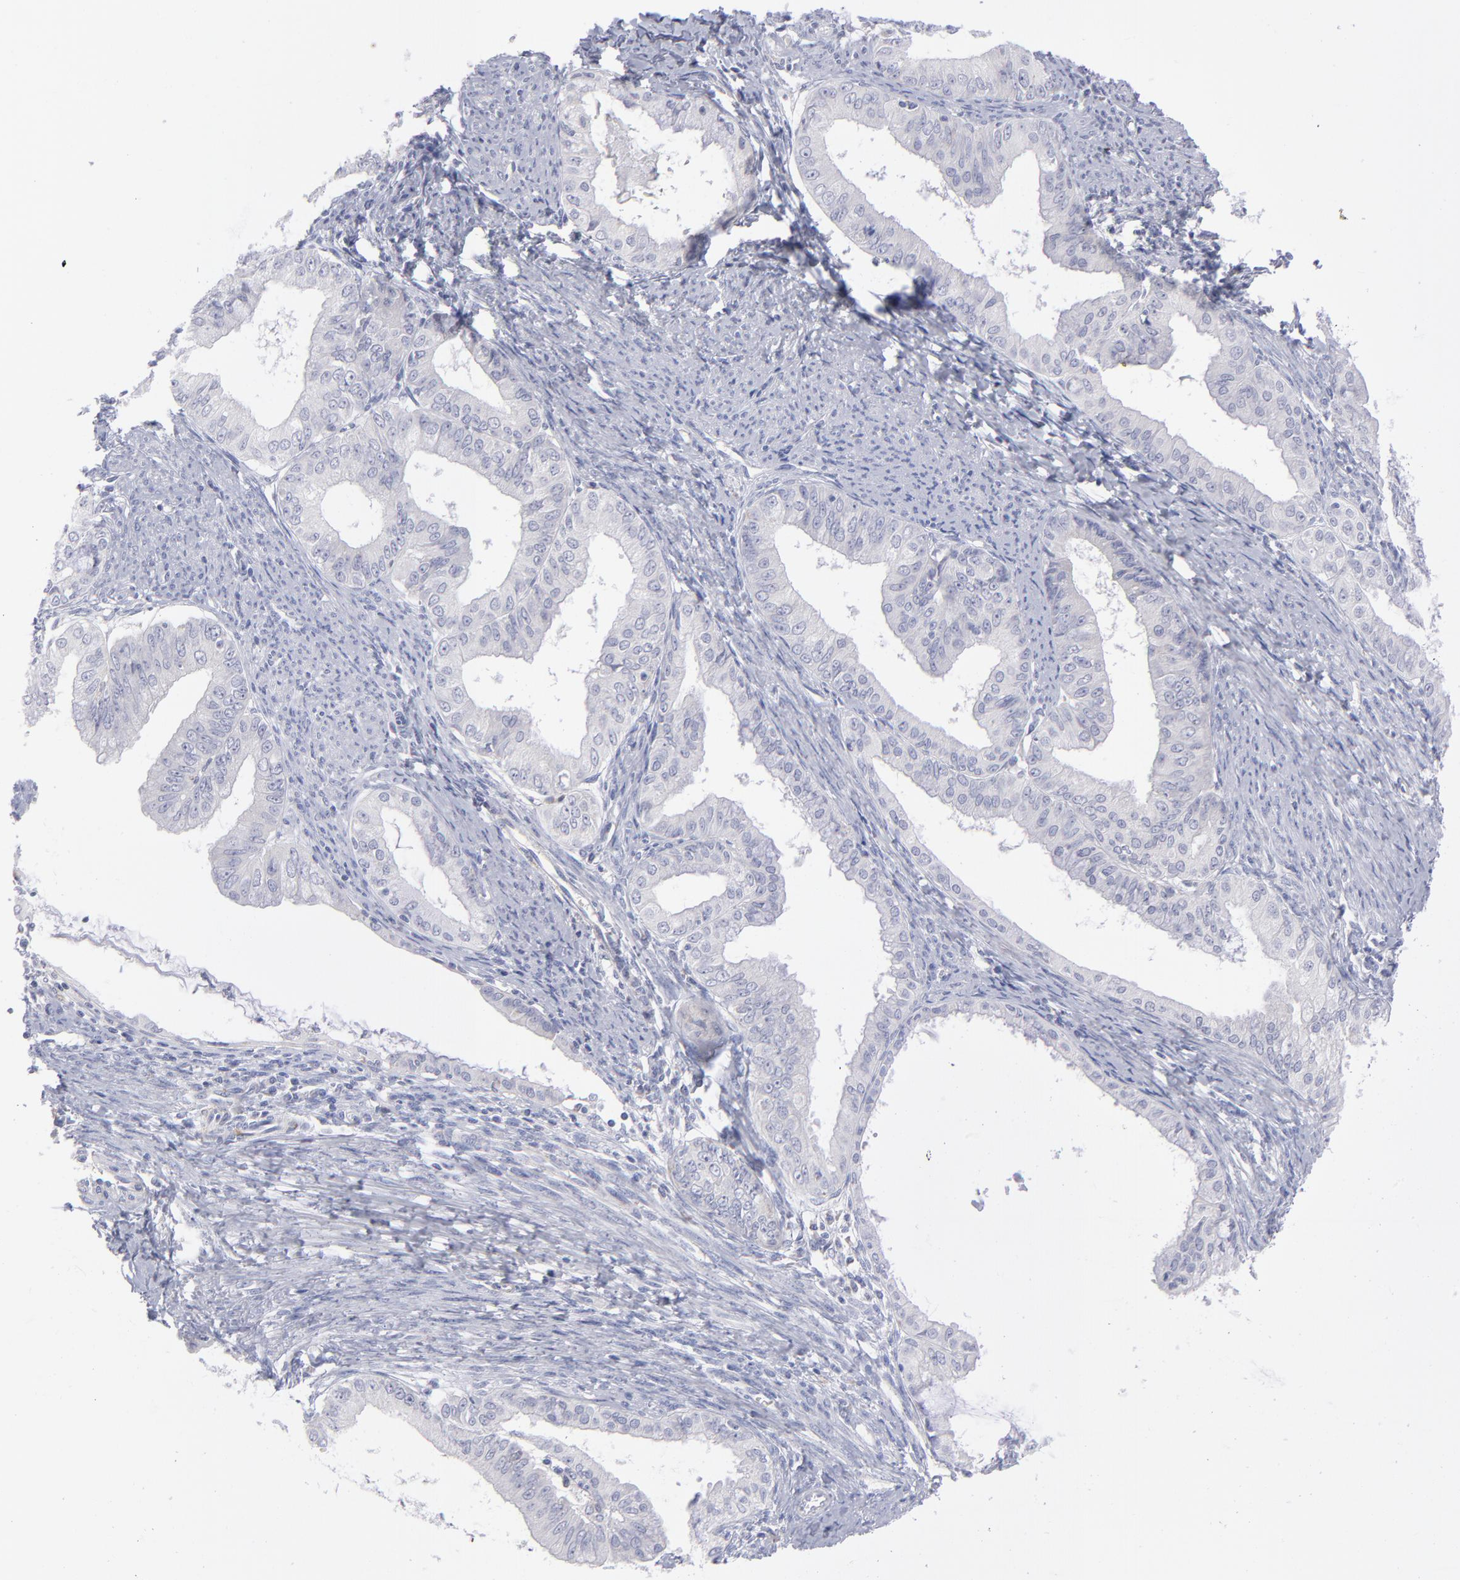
{"staining": {"intensity": "negative", "quantity": "none", "location": "none"}, "tissue": "endometrial cancer", "cell_type": "Tumor cells", "image_type": "cancer", "snomed": [{"axis": "morphology", "description": "Adenocarcinoma, NOS"}, {"axis": "topography", "description": "Endometrium"}], "caption": "Tumor cells are negative for protein expression in human adenocarcinoma (endometrial).", "gene": "MTHFD2", "patient": {"sex": "female", "age": 76}}